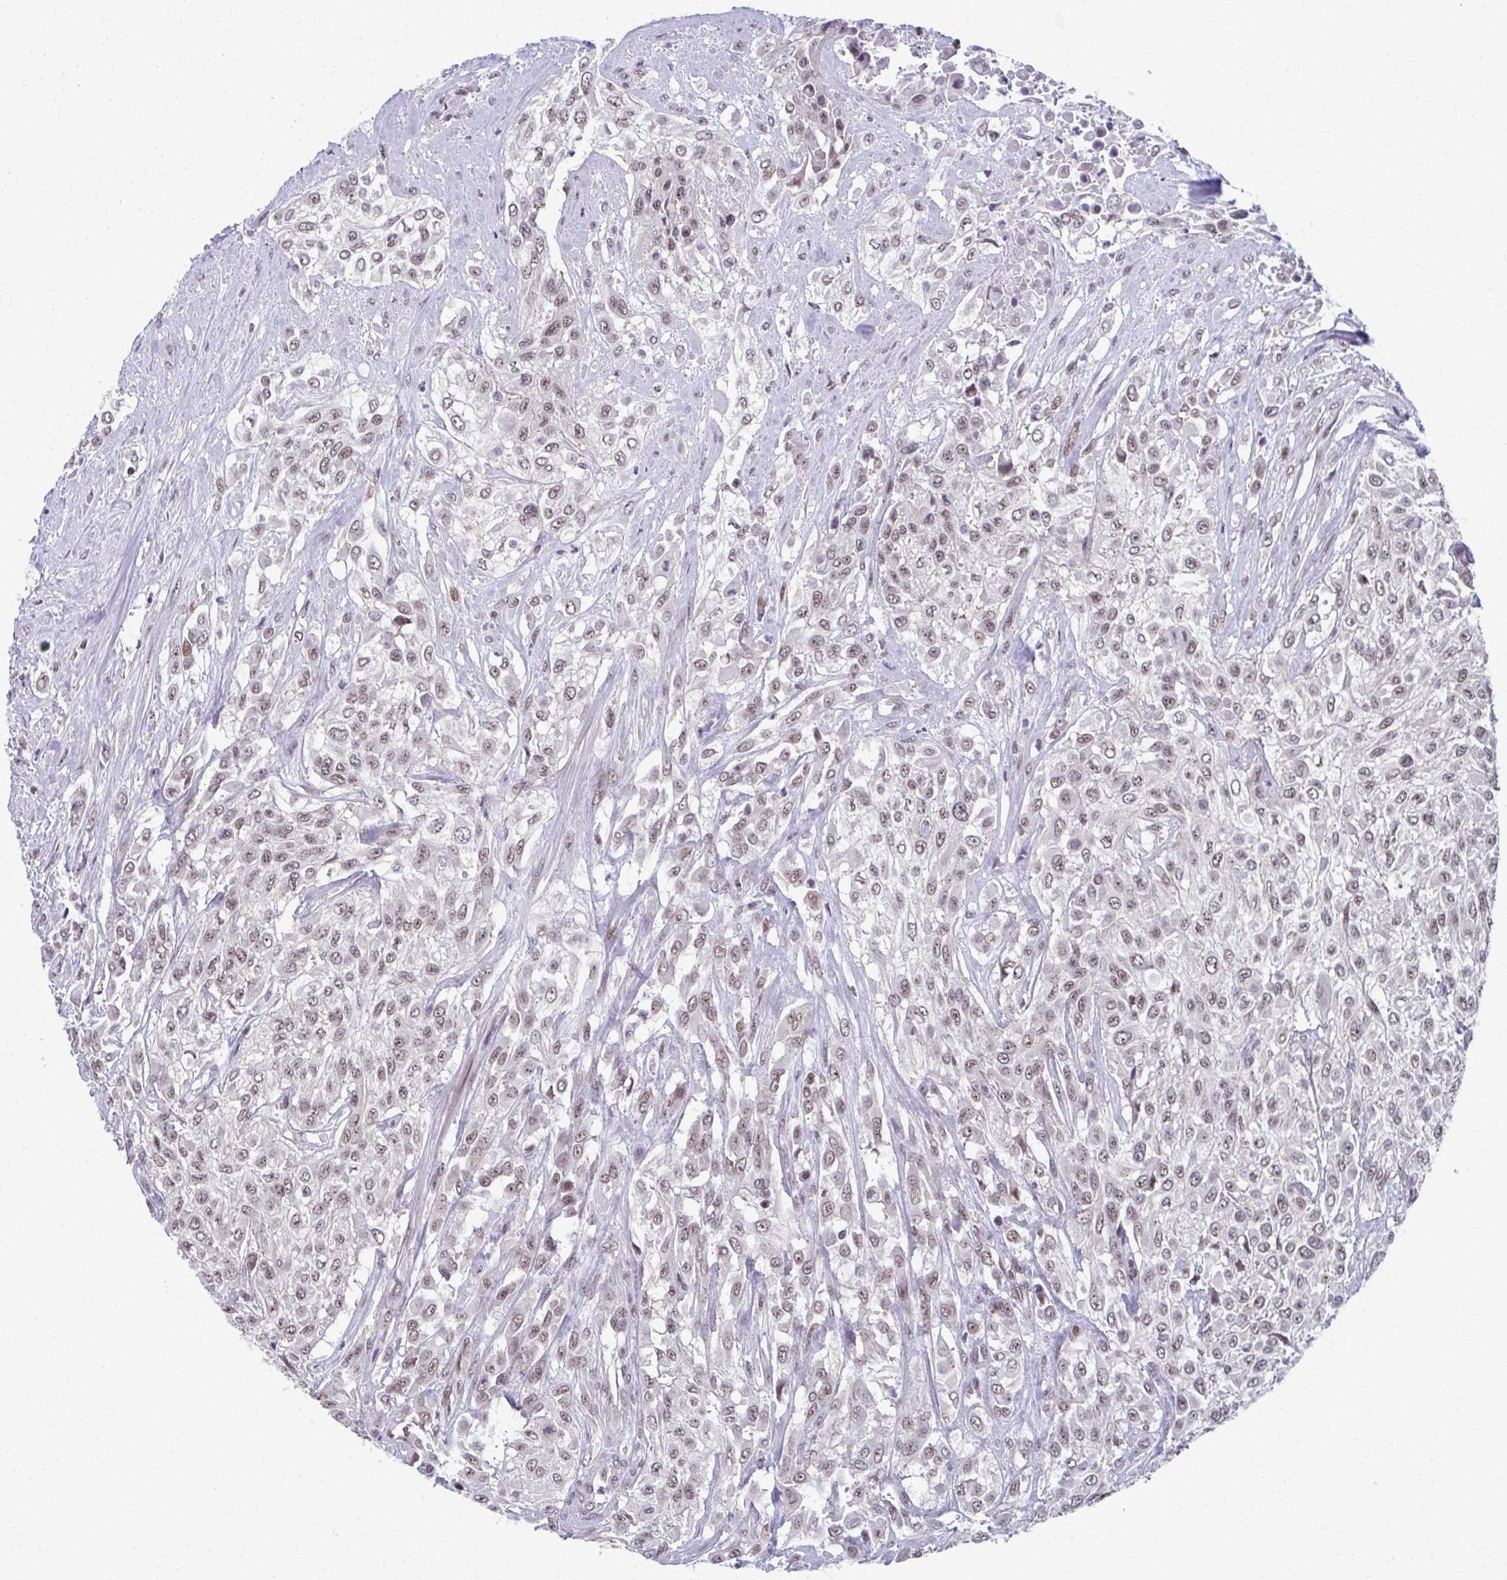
{"staining": {"intensity": "weak", "quantity": ">75%", "location": "nuclear"}, "tissue": "urothelial cancer", "cell_type": "Tumor cells", "image_type": "cancer", "snomed": [{"axis": "morphology", "description": "Urothelial carcinoma, High grade"}, {"axis": "topography", "description": "Urinary bladder"}], "caption": "DAB immunohistochemical staining of urothelial cancer reveals weak nuclear protein staining in about >75% of tumor cells.", "gene": "SETBP1", "patient": {"sex": "male", "age": 57}}